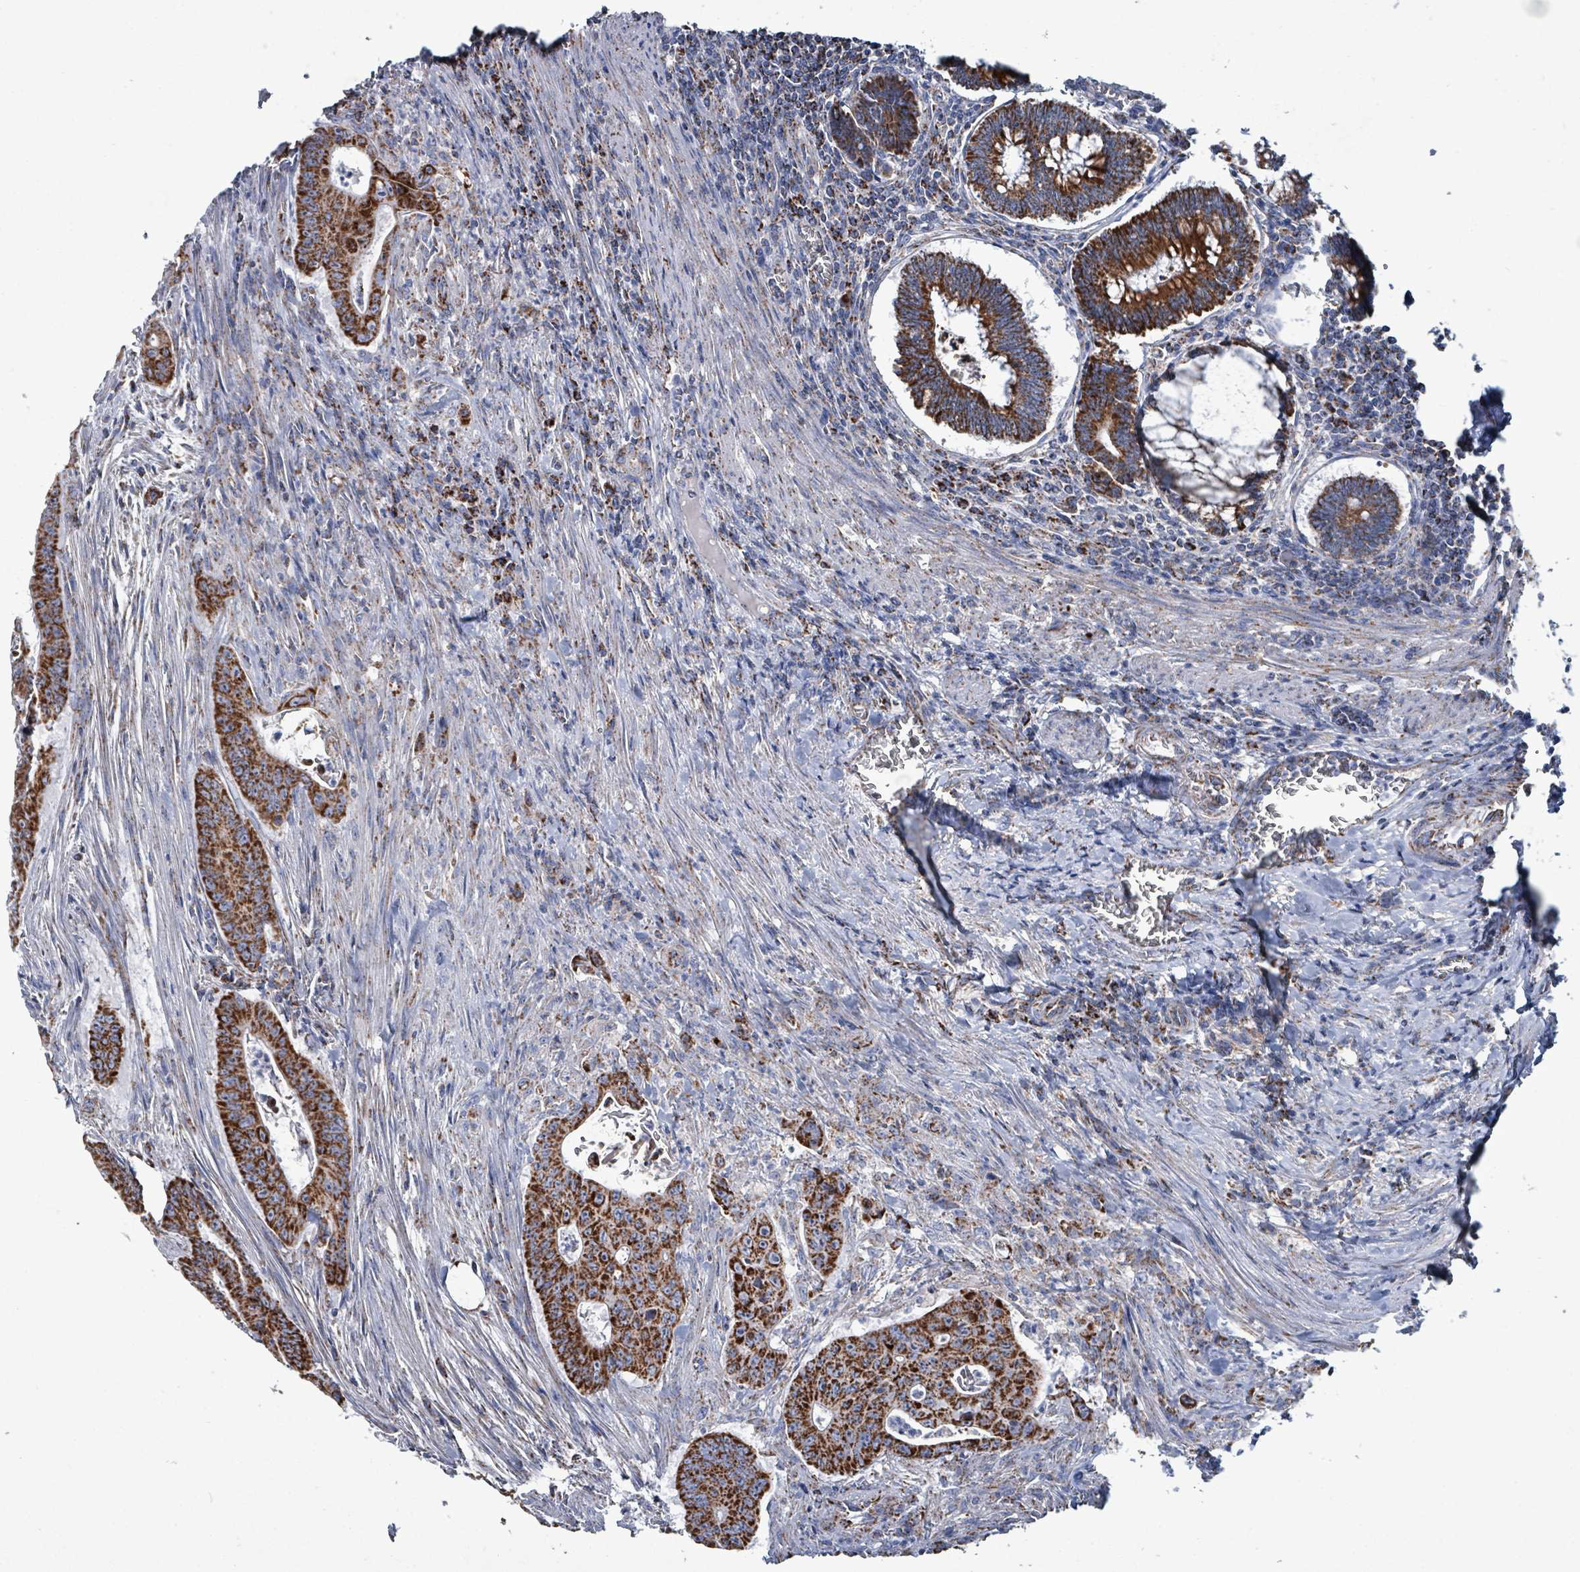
{"staining": {"intensity": "strong", "quantity": ">75%", "location": "cytoplasmic/membranous"}, "tissue": "colorectal cancer", "cell_type": "Tumor cells", "image_type": "cancer", "snomed": [{"axis": "morphology", "description": "Adenocarcinoma, NOS"}, {"axis": "topography", "description": "Rectum"}], "caption": "Adenocarcinoma (colorectal) tissue exhibits strong cytoplasmic/membranous expression in about >75% of tumor cells, visualized by immunohistochemistry.", "gene": "IDH3B", "patient": {"sex": "female", "age": 75}}